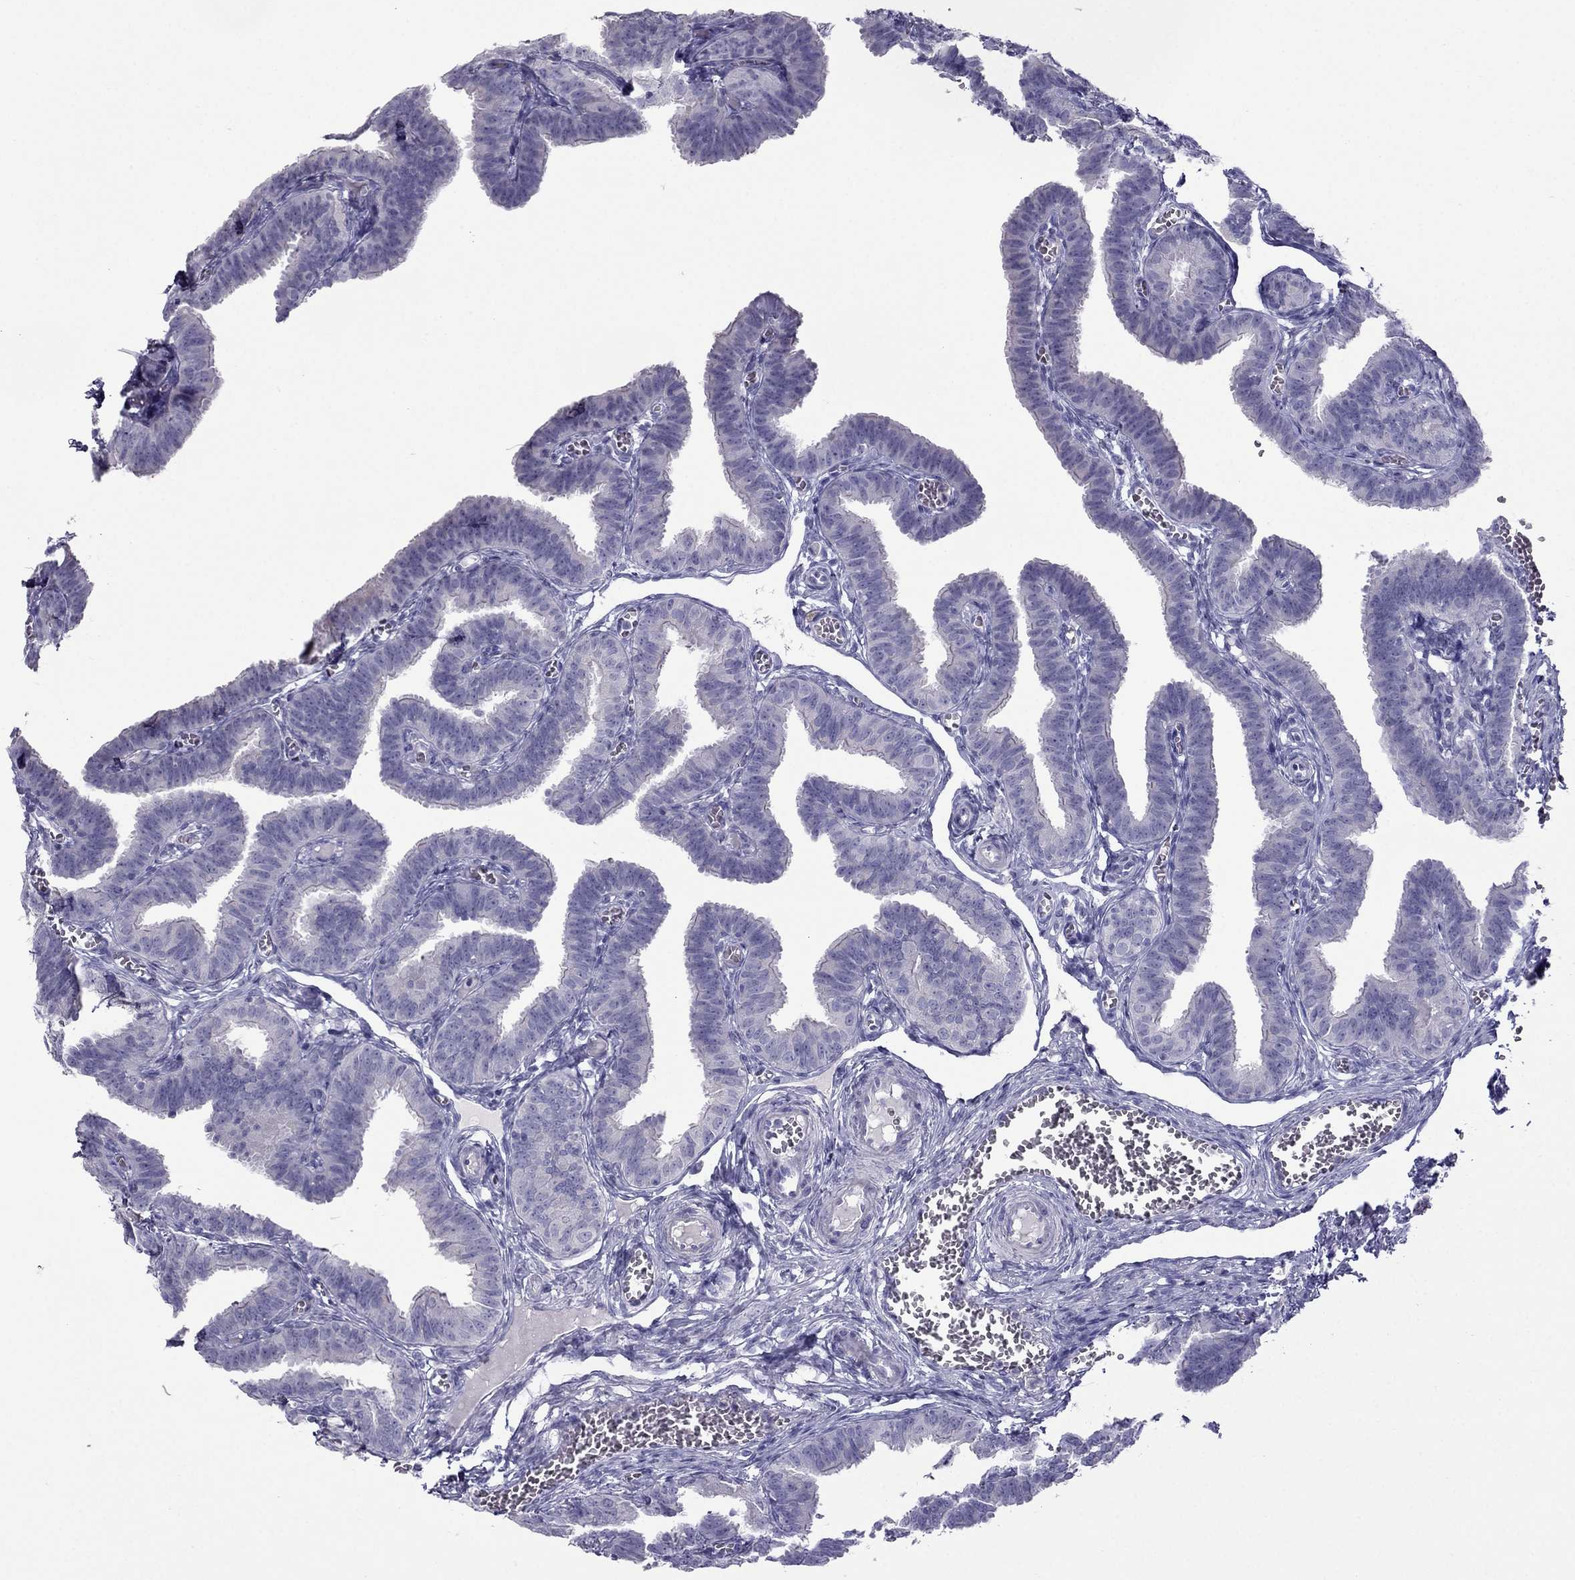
{"staining": {"intensity": "negative", "quantity": "none", "location": "none"}, "tissue": "fallopian tube", "cell_type": "Glandular cells", "image_type": "normal", "snomed": [{"axis": "morphology", "description": "Normal tissue, NOS"}, {"axis": "topography", "description": "Fallopian tube"}], "caption": "The histopathology image exhibits no significant staining in glandular cells of fallopian tube. Brightfield microscopy of immunohistochemistry stained with DAB (3,3'-diaminobenzidine) (brown) and hematoxylin (blue), captured at high magnification.", "gene": "ERC2", "patient": {"sex": "female", "age": 25}}